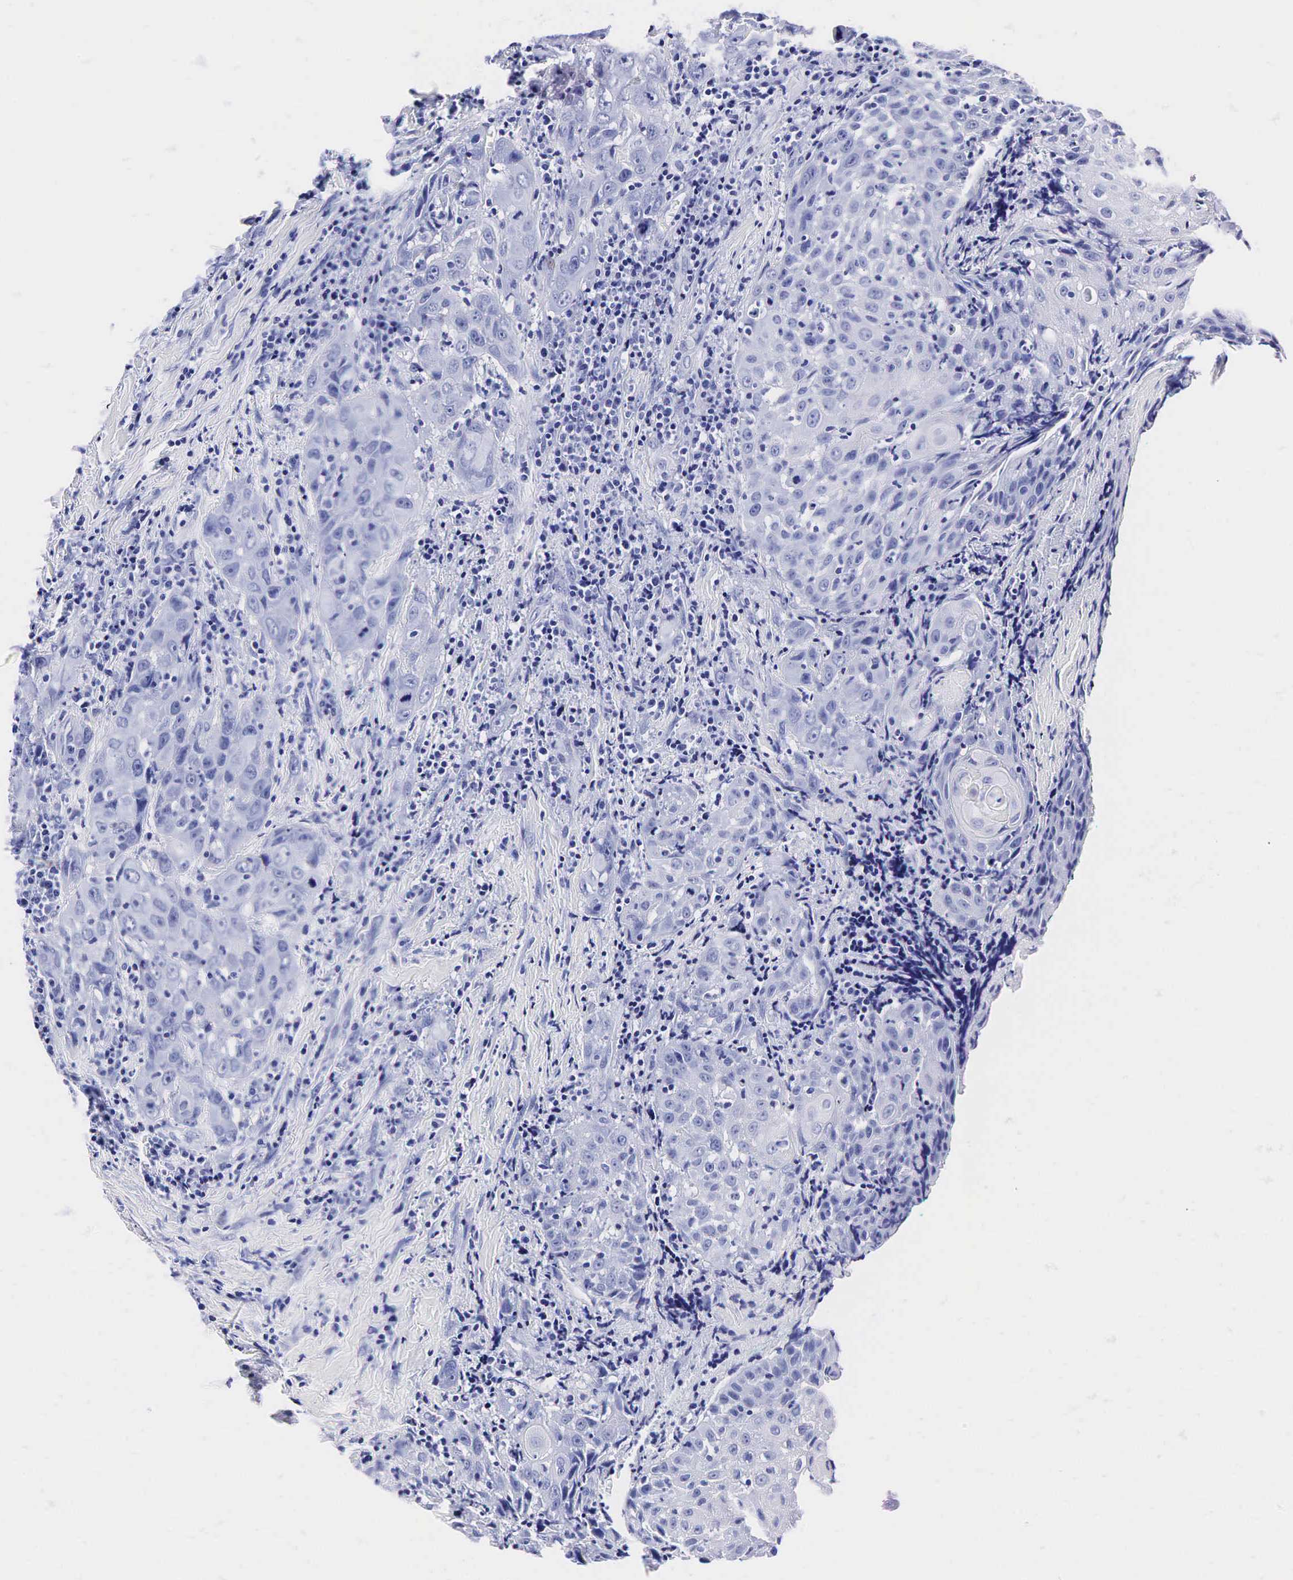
{"staining": {"intensity": "negative", "quantity": "none", "location": "none"}, "tissue": "head and neck cancer", "cell_type": "Tumor cells", "image_type": "cancer", "snomed": [{"axis": "morphology", "description": "Squamous cell carcinoma, NOS"}, {"axis": "topography", "description": "Oral tissue"}, {"axis": "topography", "description": "Head-Neck"}], "caption": "Human squamous cell carcinoma (head and neck) stained for a protein using IHC displays no positivity in tumor cells.", "gene": "KLK3", "patient": {"sex": "female", "age": 82}}